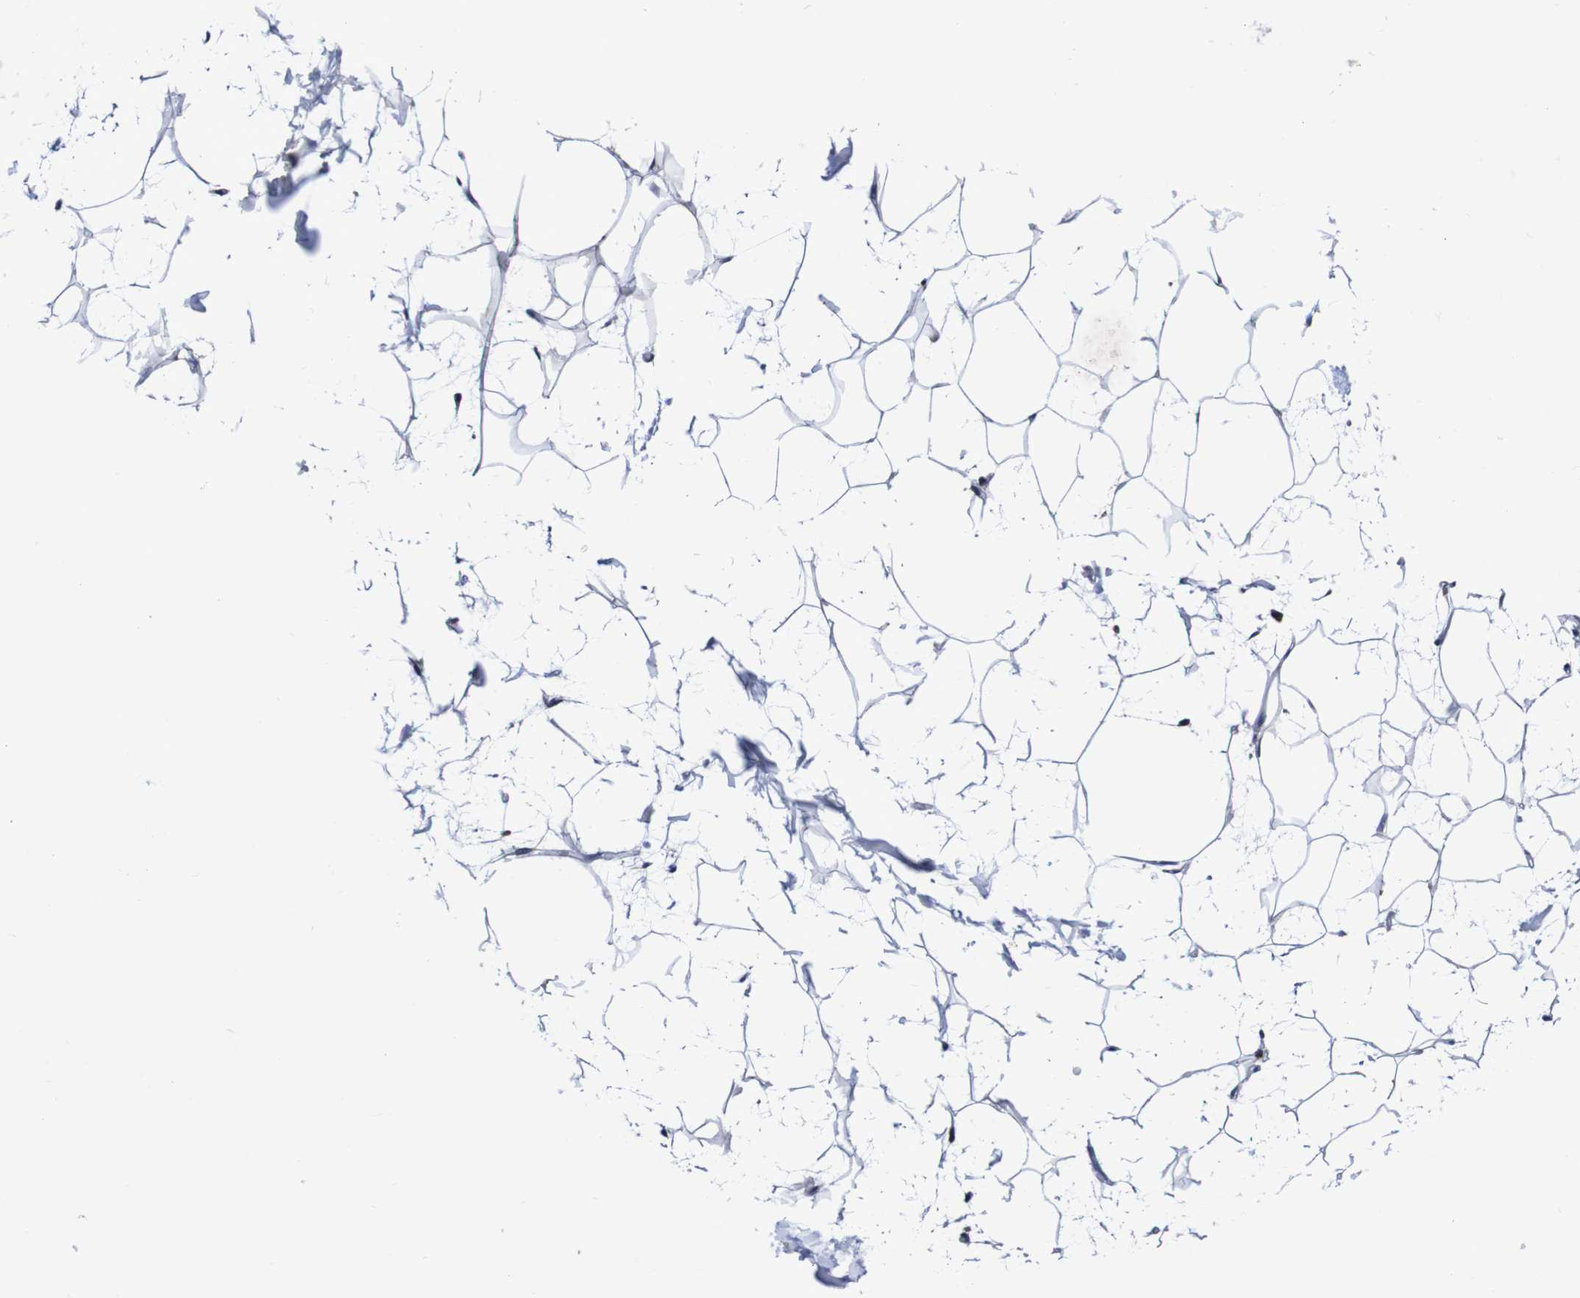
{"staining": {"intensity": "negative", "quantity": "none", "location": "none"}, "tissue": "adipose tissue", "cell_type": "Adipocytes", "image_type": "normal", "snomed": [{"axis": "morphology", "description": "Normal tissue, NOS"}, {"axis": "topography", "description": "Soft tissue"}], "caption": "This is an IHC micrograph of unremarkable human adipose tissue. There is no staining in adipocytes.", "gene": "ACVR1C", "patient": {"sex": "male", "age": 72}}